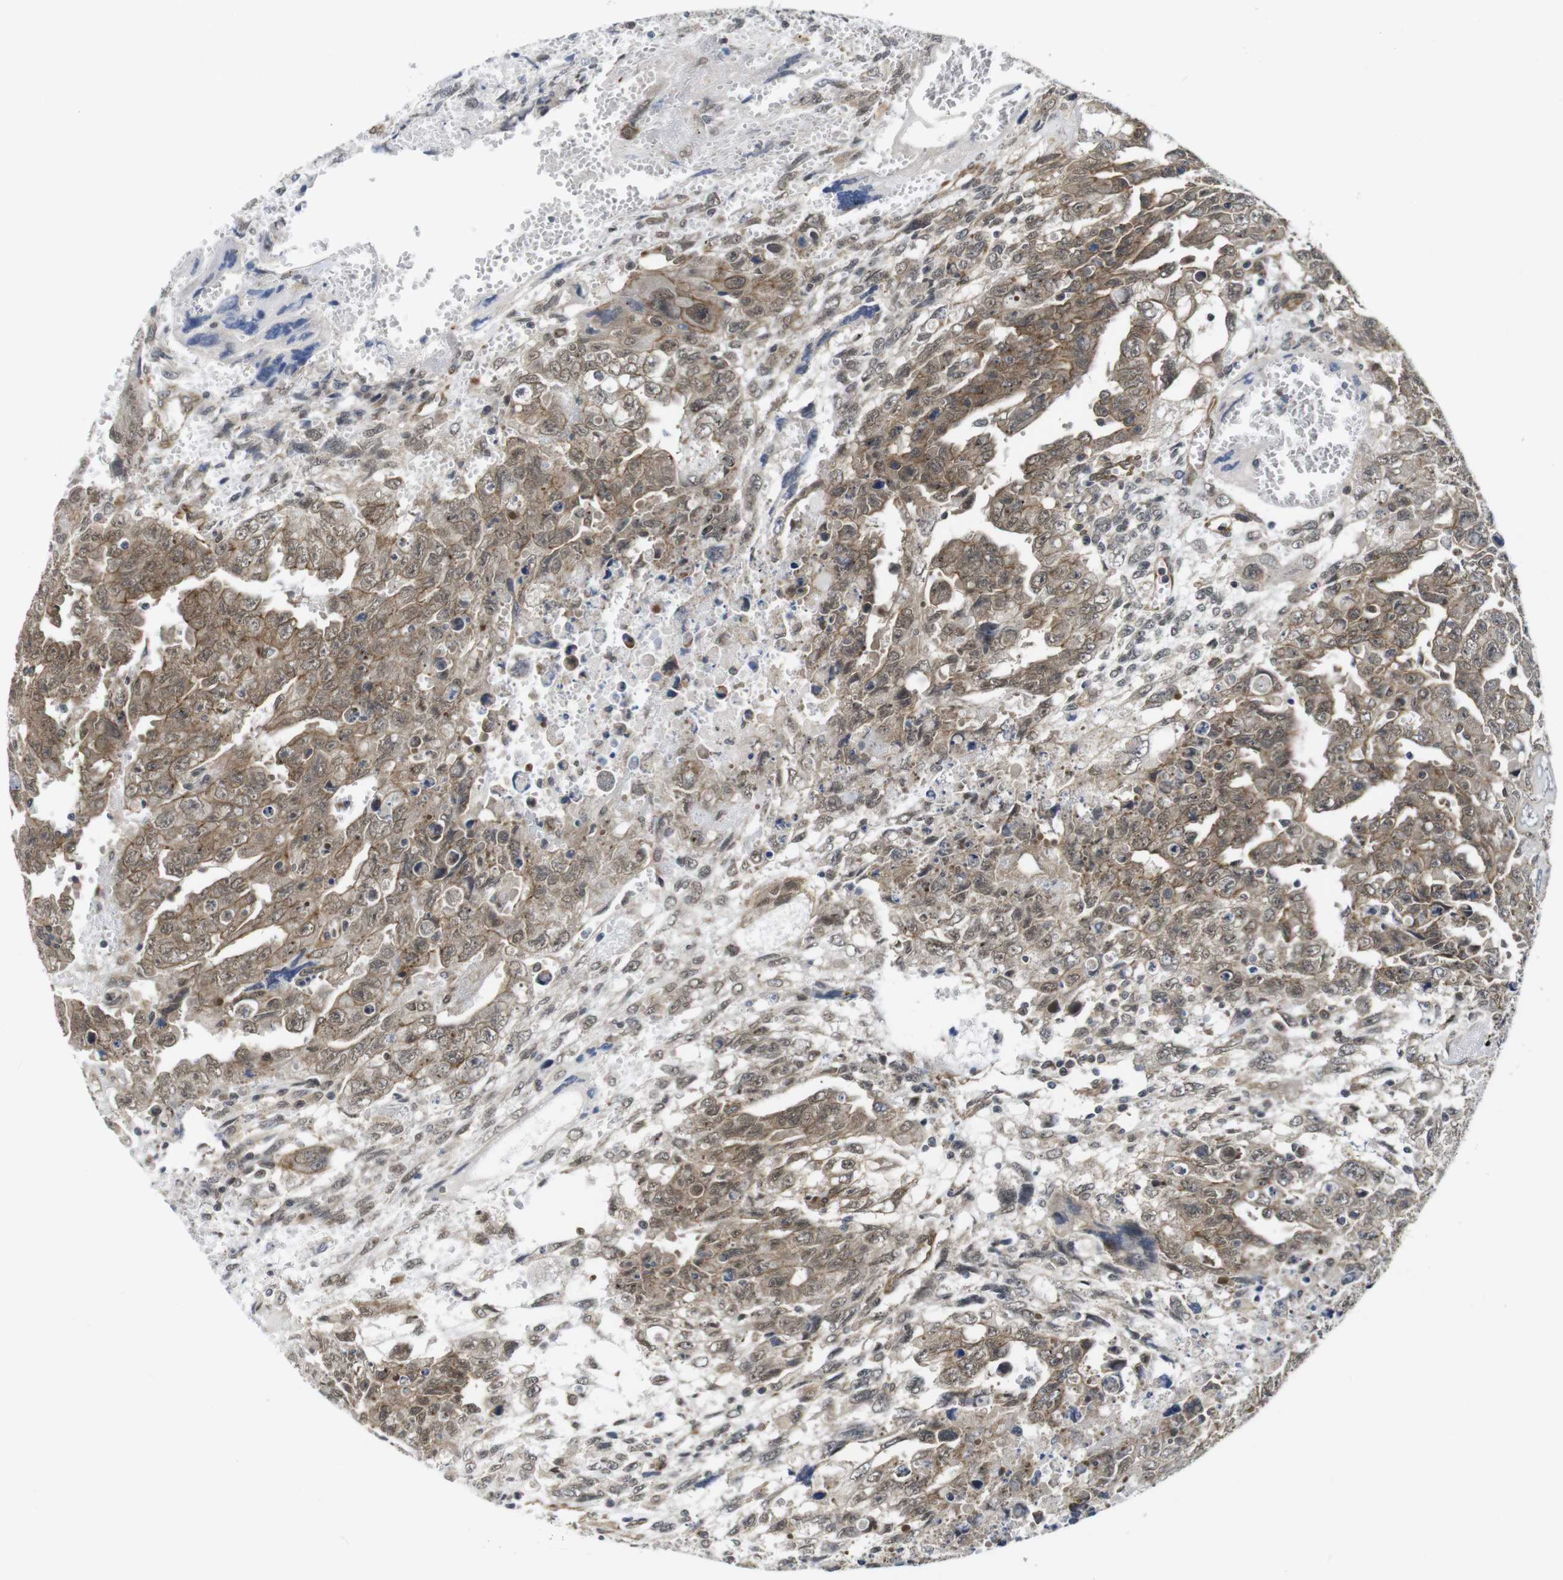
{"staining": {"intensity": "moderate", "quantity": ">75%", "location": "cytoplasmic/membranous"}, "tissue": "testis cancer", "cell_type": "Tumor cells", "image_type": "cancer", "snomed": [{"axis": "morphology", "description": "Carcinoma, Embryonal, NOS"}, {"axis": "topography", "description": "Testis"}], "caption": "Protein staining by immunohistochemistry shows moderate cytoplasmic/membranous expression in approximately >75% of tumor cells in testis cancer.", "gene": "ZDHHC5", "patient": {"sex": "male", "age": 28}}